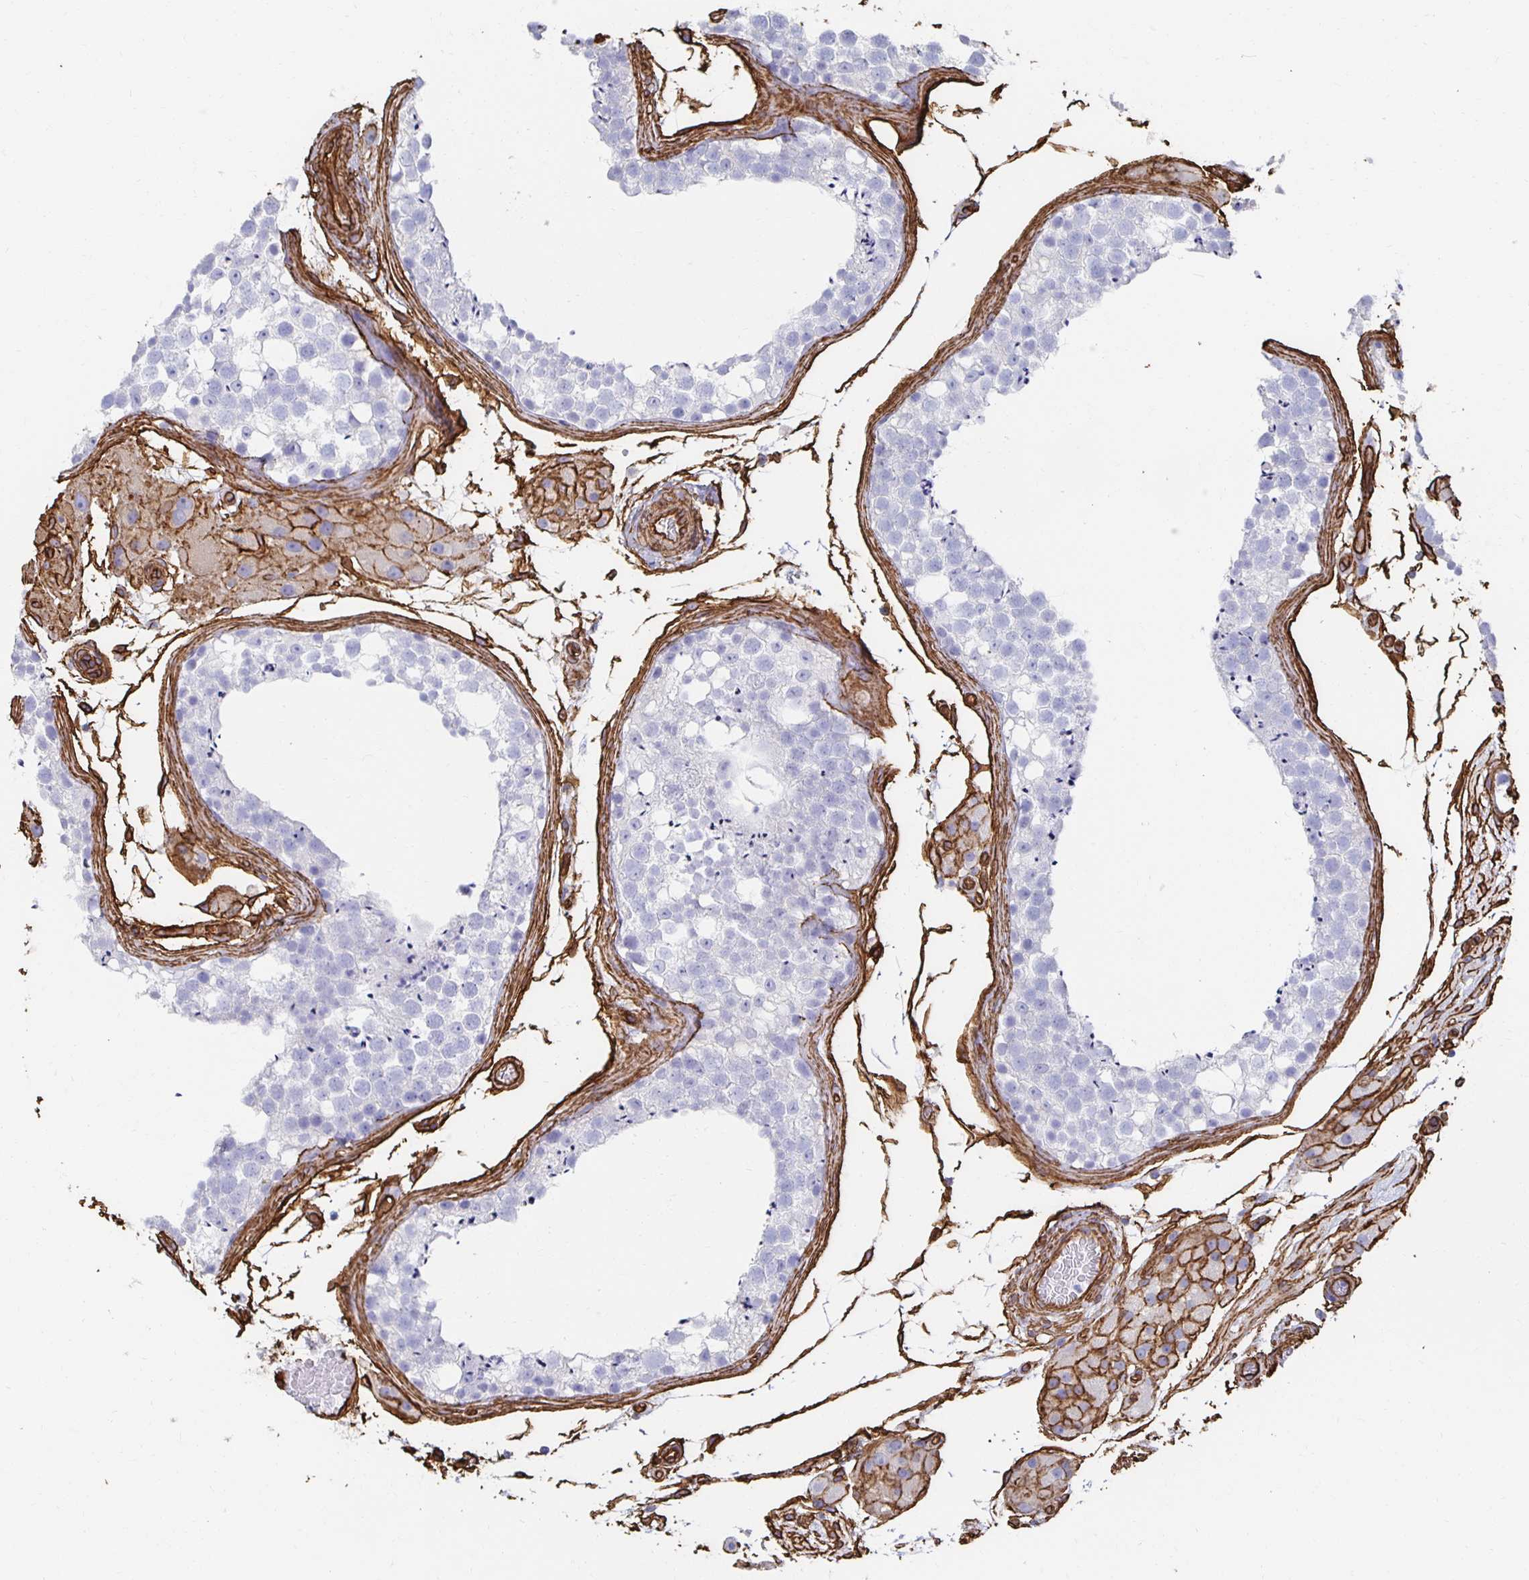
{"staining": {"intensity": "negative", "quantity": "none", "location": "none"}, "tissue": "testis", "cell_type": "Cells in seminiferous ducts", "image_type": "normal", "snomed": [{"axis": "morphology", "description": "Normal tissue, NOS"}, {"axis": "morphology", "description": "Seminoma, NOS"}, {"axis": "topography", "description": "Testis"}], "caption": "This is an immunohistochemistry image of unremarkable testis. There is no staining in cells in seminiferous ducts.", "gene": "VIPR2", "patient": {"sex": "male", "age": 65}}